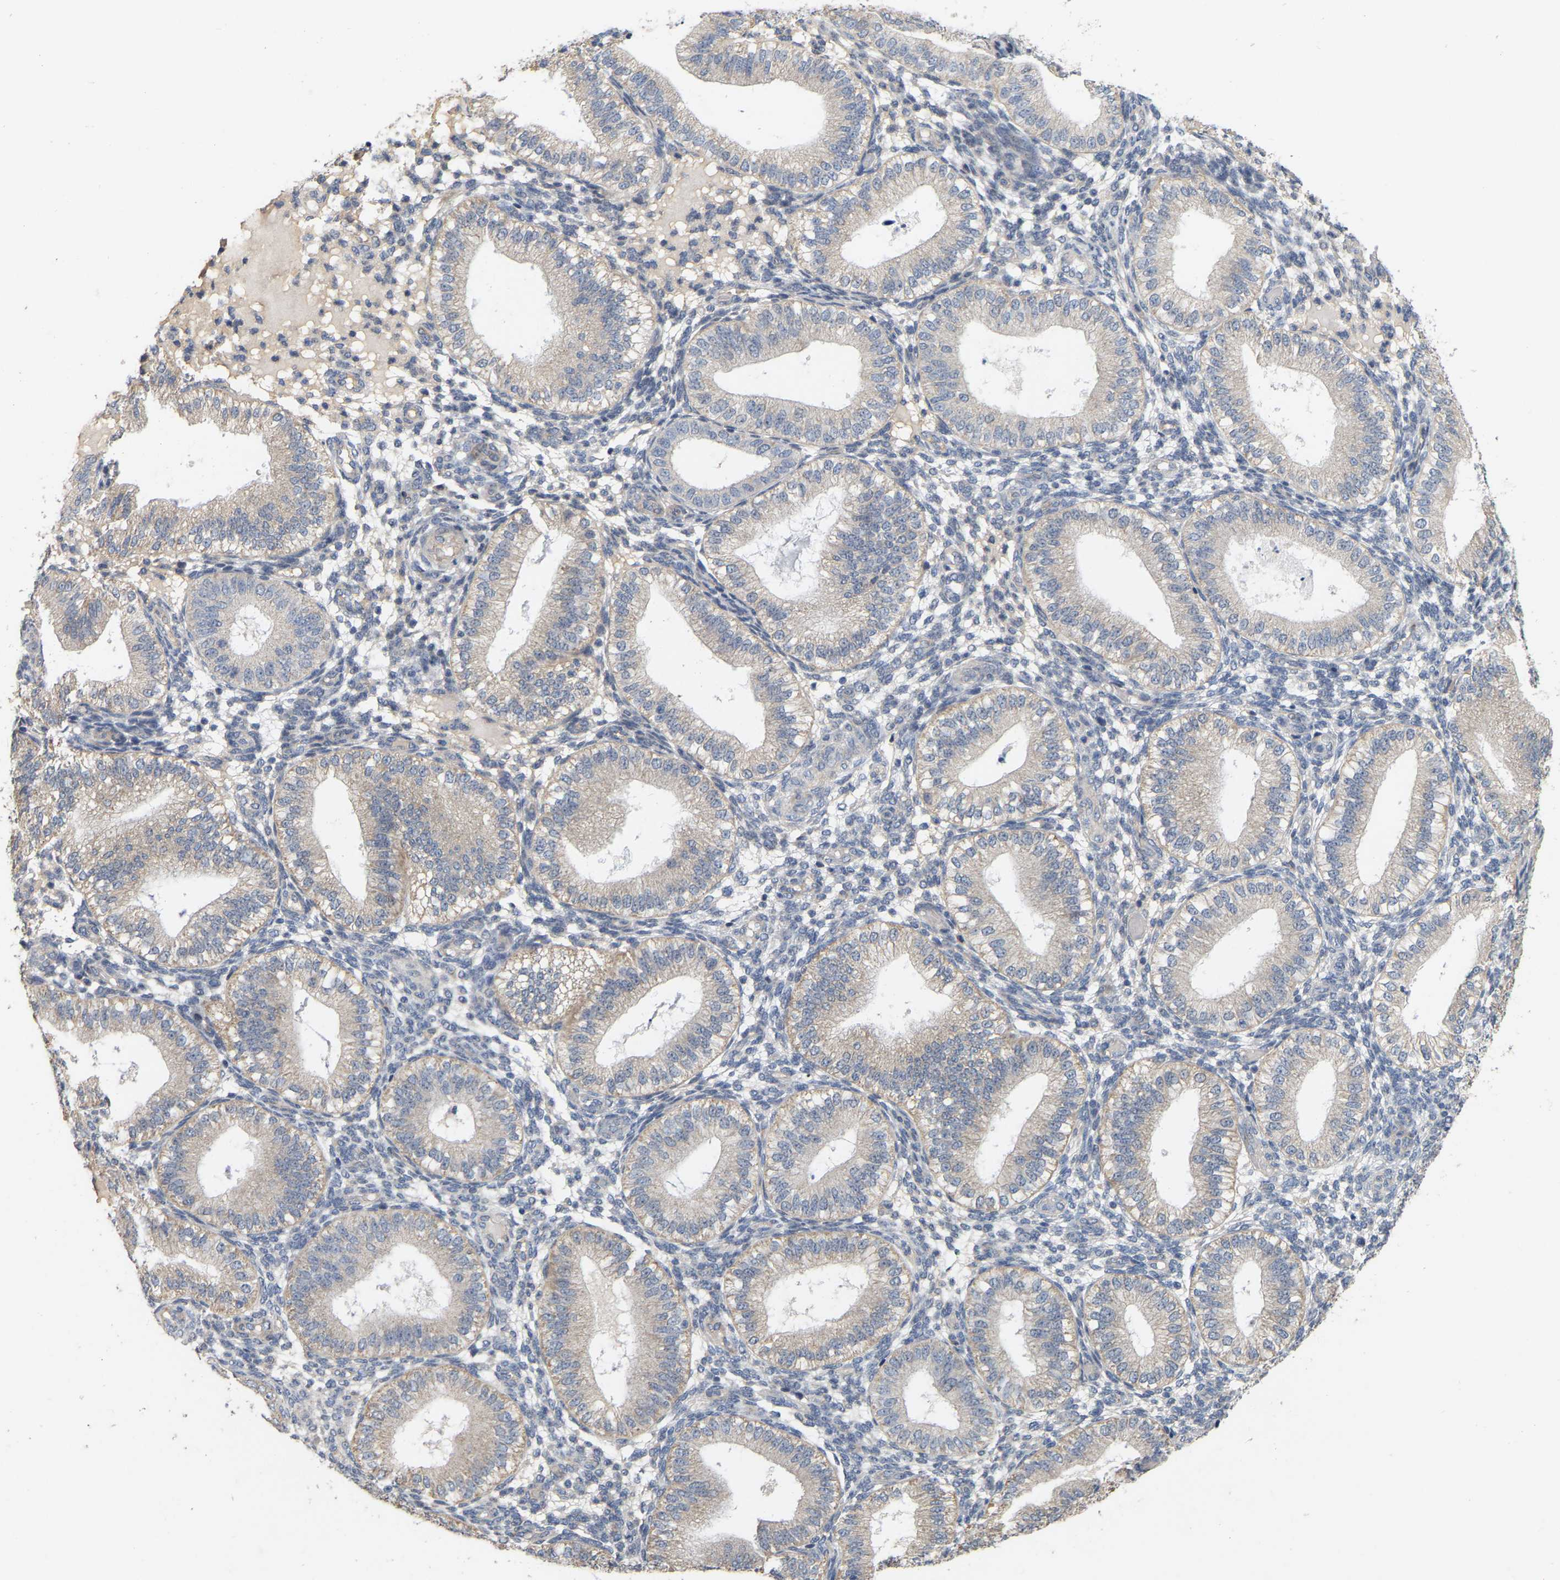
{"staining": {"intensity": "negative", "quantity": "none", "location": "none"}, "tissue": "endometrium", "cell_type": "Cells in endometrial stroma", "image_type": "normal", "snomed": [{"axis": "morphology", "description": "Normal tissue, NOS"}, {"axis": "topography", "description": "Endometrium"}], "caption": "Immunohistochemical staining of benign endometrium displays no significant staining in cells in endometrial stroma. The staining is performed using DAB (3,3'-diaminobenzidine) brown chromogen with nuclei counter-stained in using hematoxylin.", "gene": "SSH1", "patient": {"sex": "female", "age": 39}}